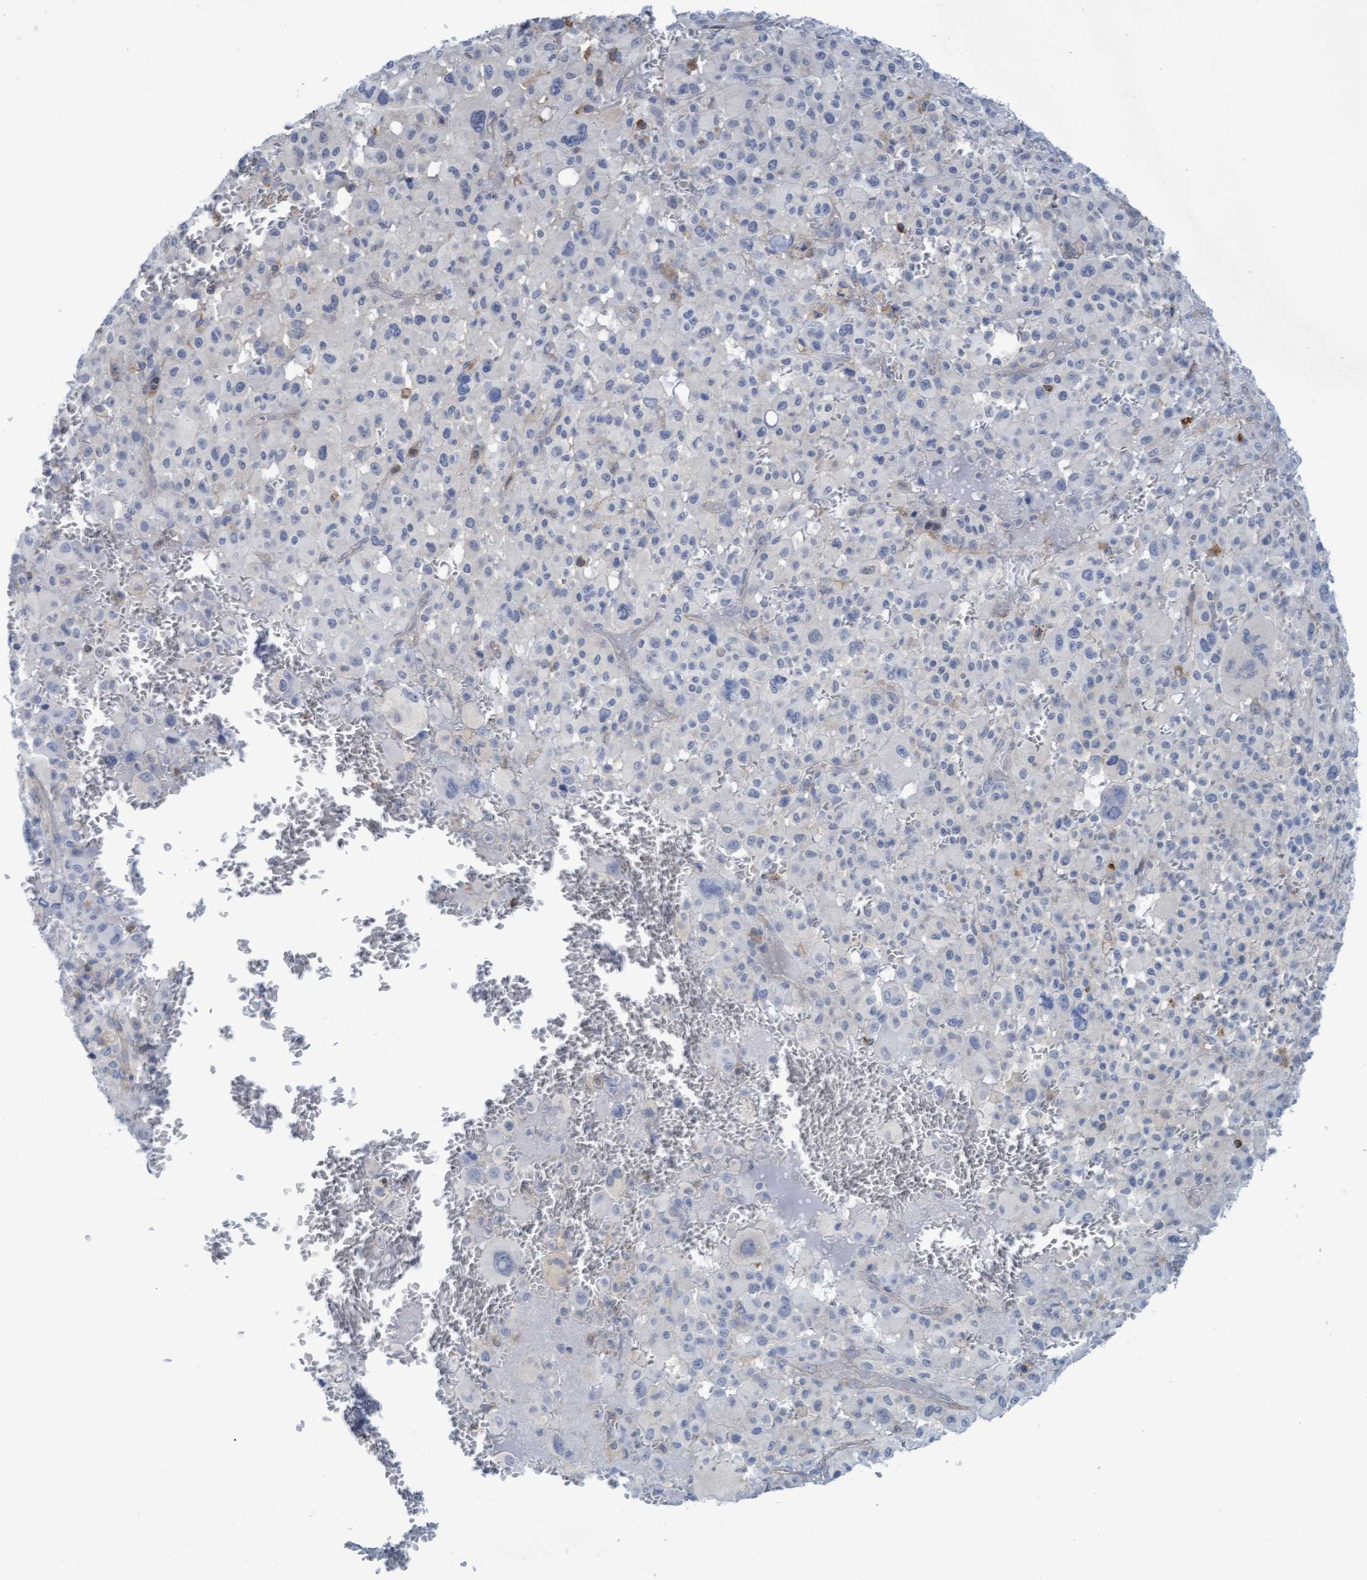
{"staining": {"intensity": "negative", "quantity": "none", "location": "none"}, "tissue": "melanoma", "cell_type": "Tumor cells", "image_type": "cancer", "snomed": [{"axis": "morphology", "description": "Malignant melanoma, Metastatic site"}, {"axis": "topography", "description": "Skin"}], "caption": "This is an immunohistochemistry histopathology image of human melanoma. There is no expression in tumor cells.", "gene": "FNBP1", "patient": {"sex": "female", "age": 74}}